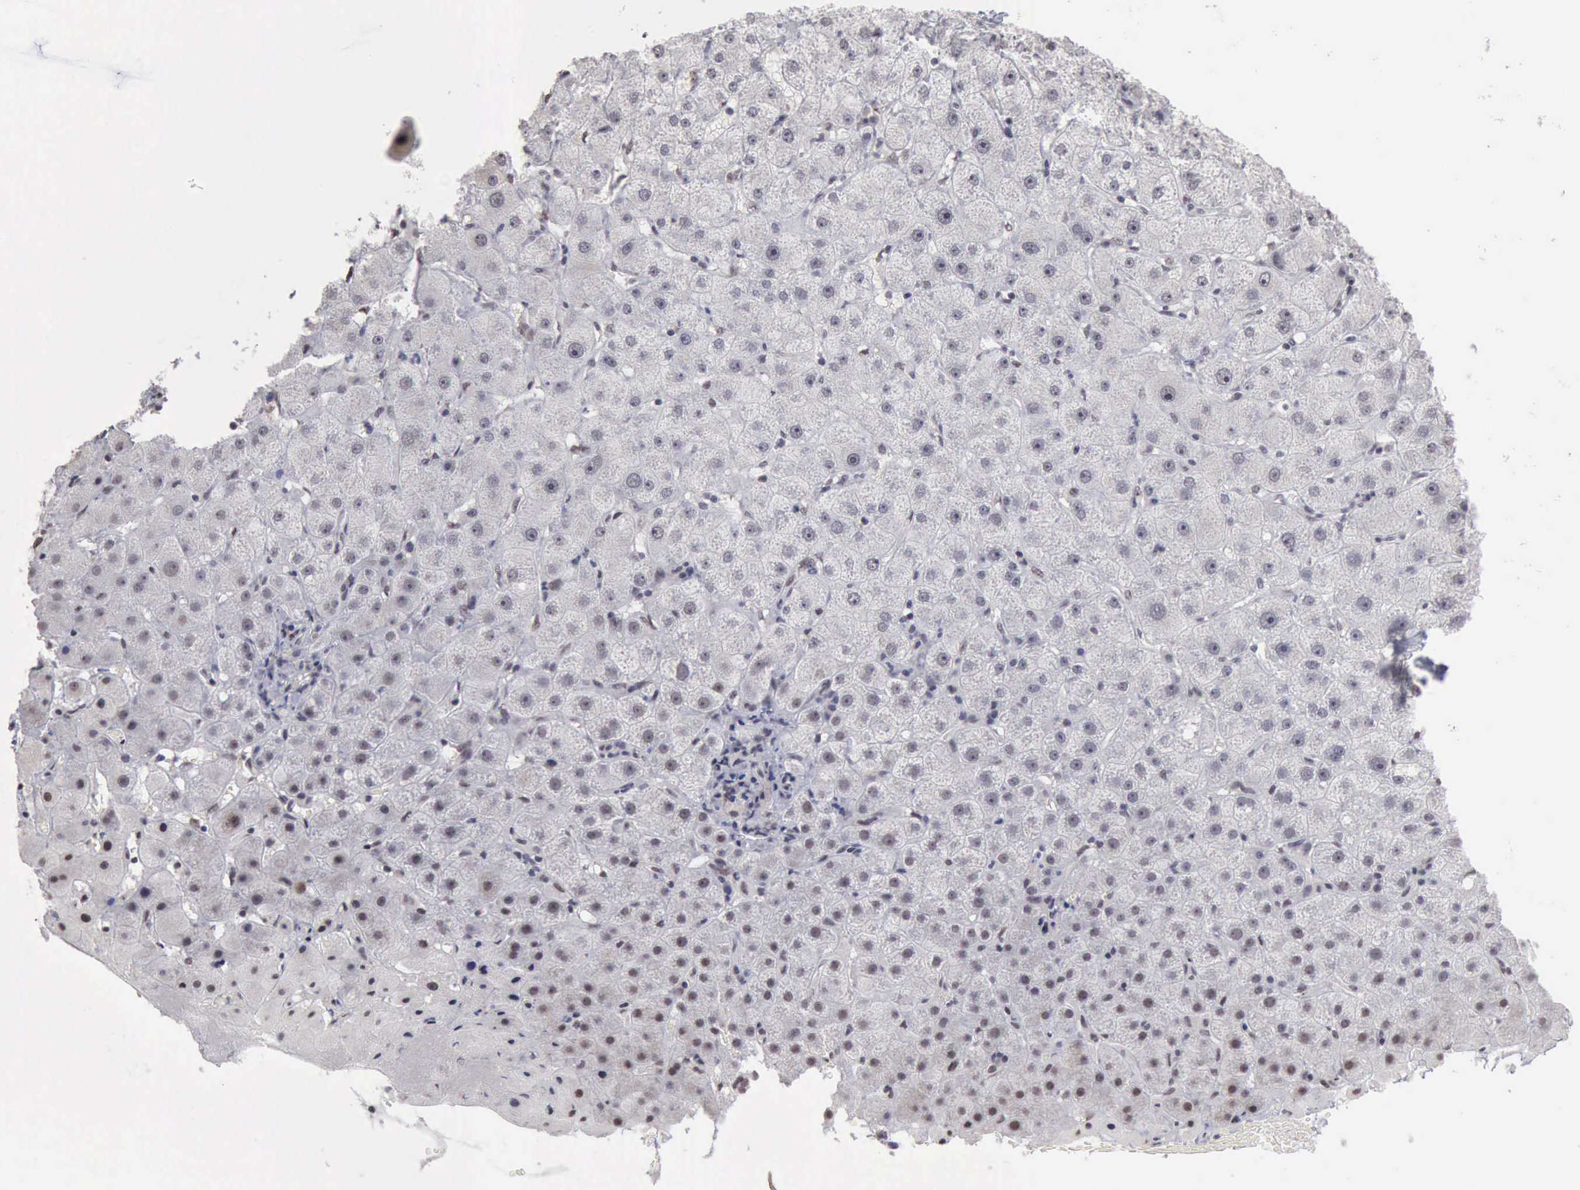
{"staining": {"intensity": "weak", "quantity": "25%-75%", "location": "nuclear"}, "tissue": "liver cancer", "cell_type": "Tumor cells", "image_type": "cancer", "snomed": [{"axis": "morphology", "description": "Cholangiocarcinoma"}, {"axis": "topography", "description": "Liver"}], "caption": "This image reveals cholangiocarcinoma (liver) stained with immunohistochemistry (IHC) to label a protein in brown. The nuclear of tumor cells show weak positivity for the protein. Nuclei are counter-stained blue.", "gene": "TAF1", "patient": {"sex": "female", "age": 79}}